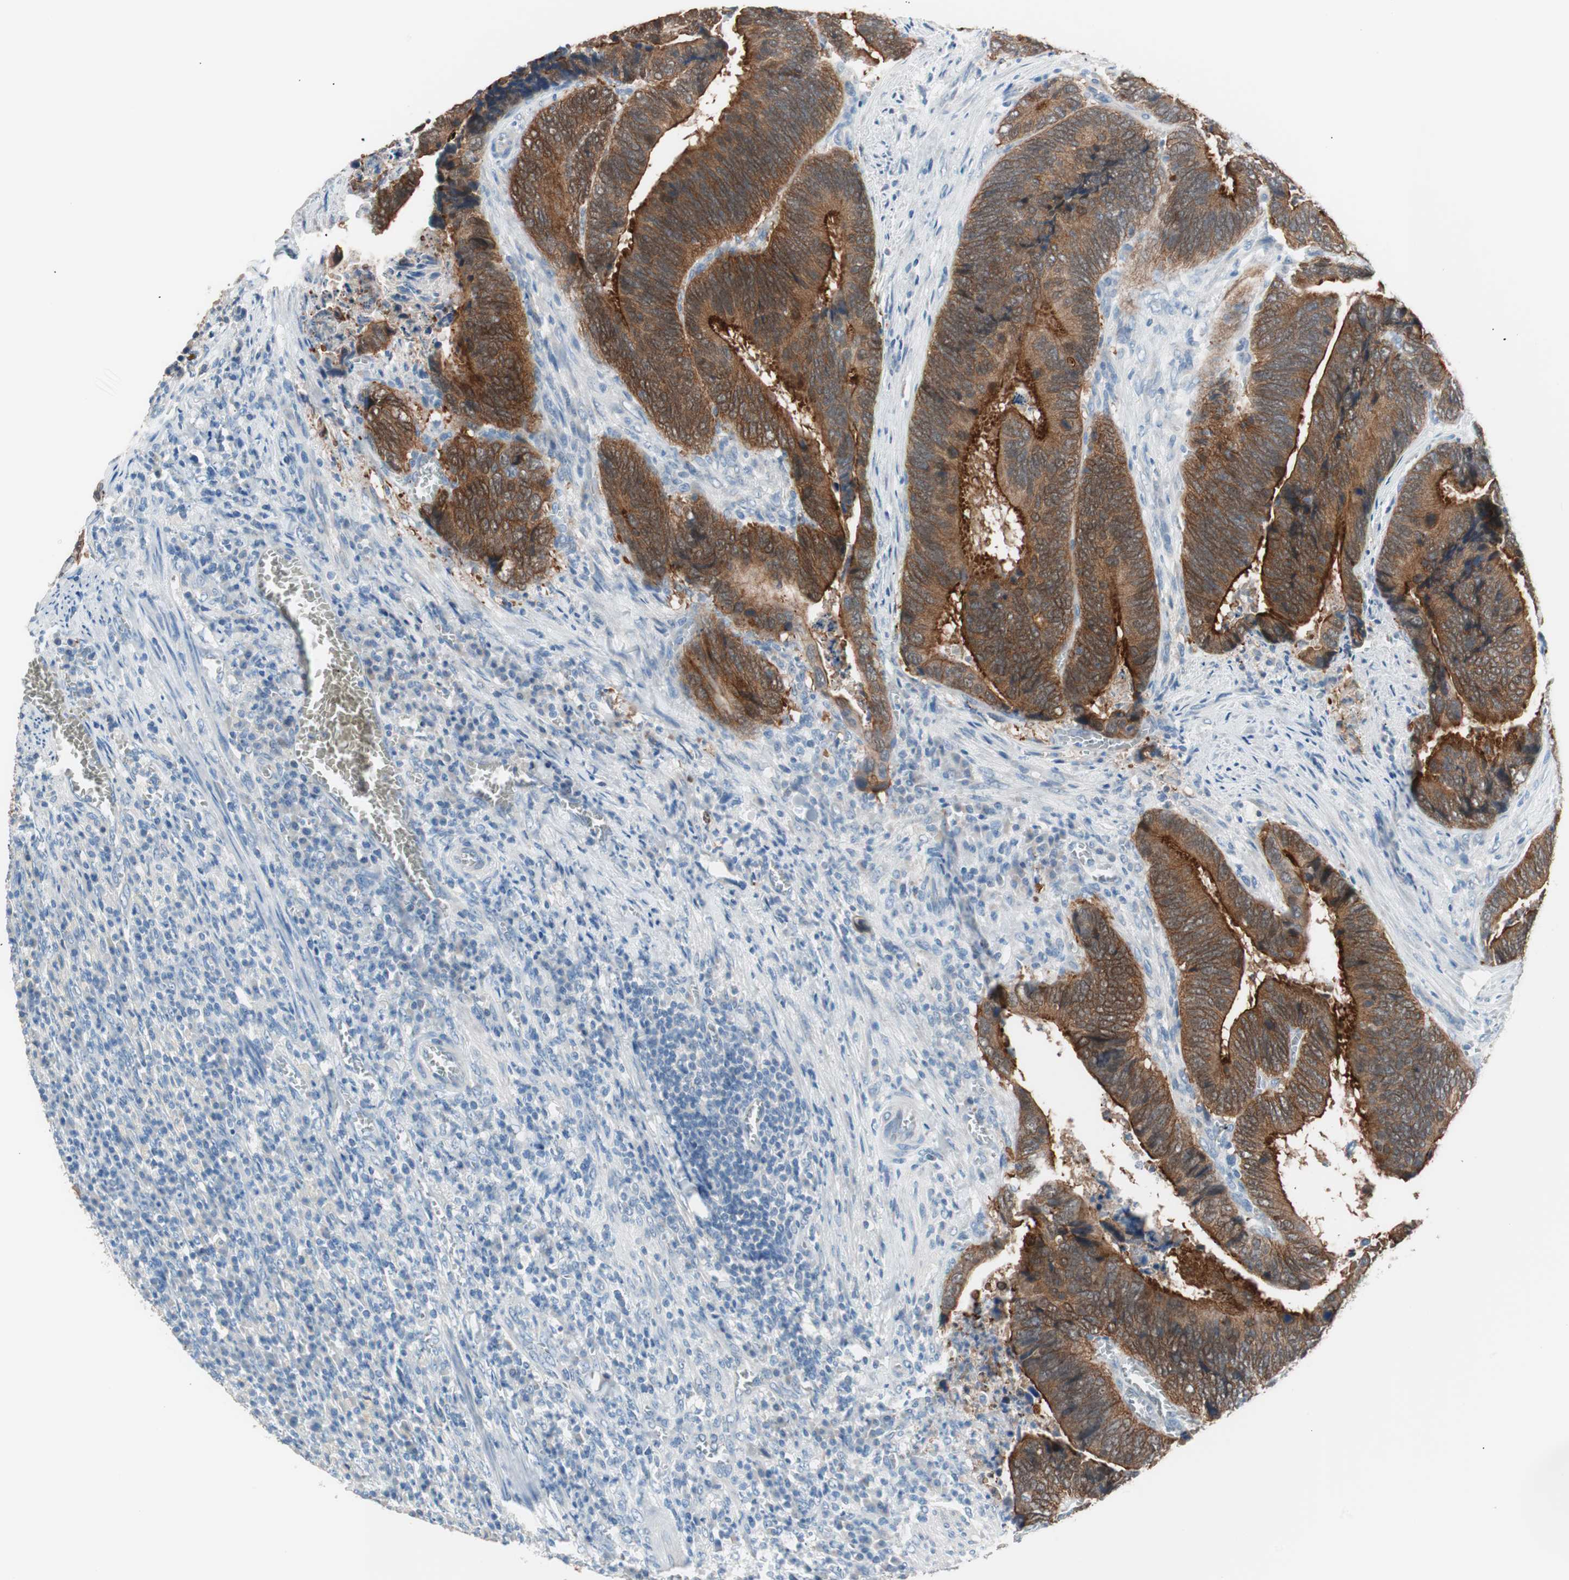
{"staining": {"intensity": "strong", "quantity": ">75%", "location": "cytoplasmic/membranous"}, "tissue": "colorectal cancer", "cell_type": "Tumor cells", "image_type": "cancer", "snomed": [{"axis": "morphology", "description": "Adenocarcinoma, NOS"}, {"axis": "topography", "description": "Colon"}], "caption": "Tumor cells exhibit high levels of strong cytoplasmic/membranous positivity in about >75% of cells in adenocarcinoma (colorectal).", "gene": "VIL1", "patient": {"sex": "male", "age": 72}}